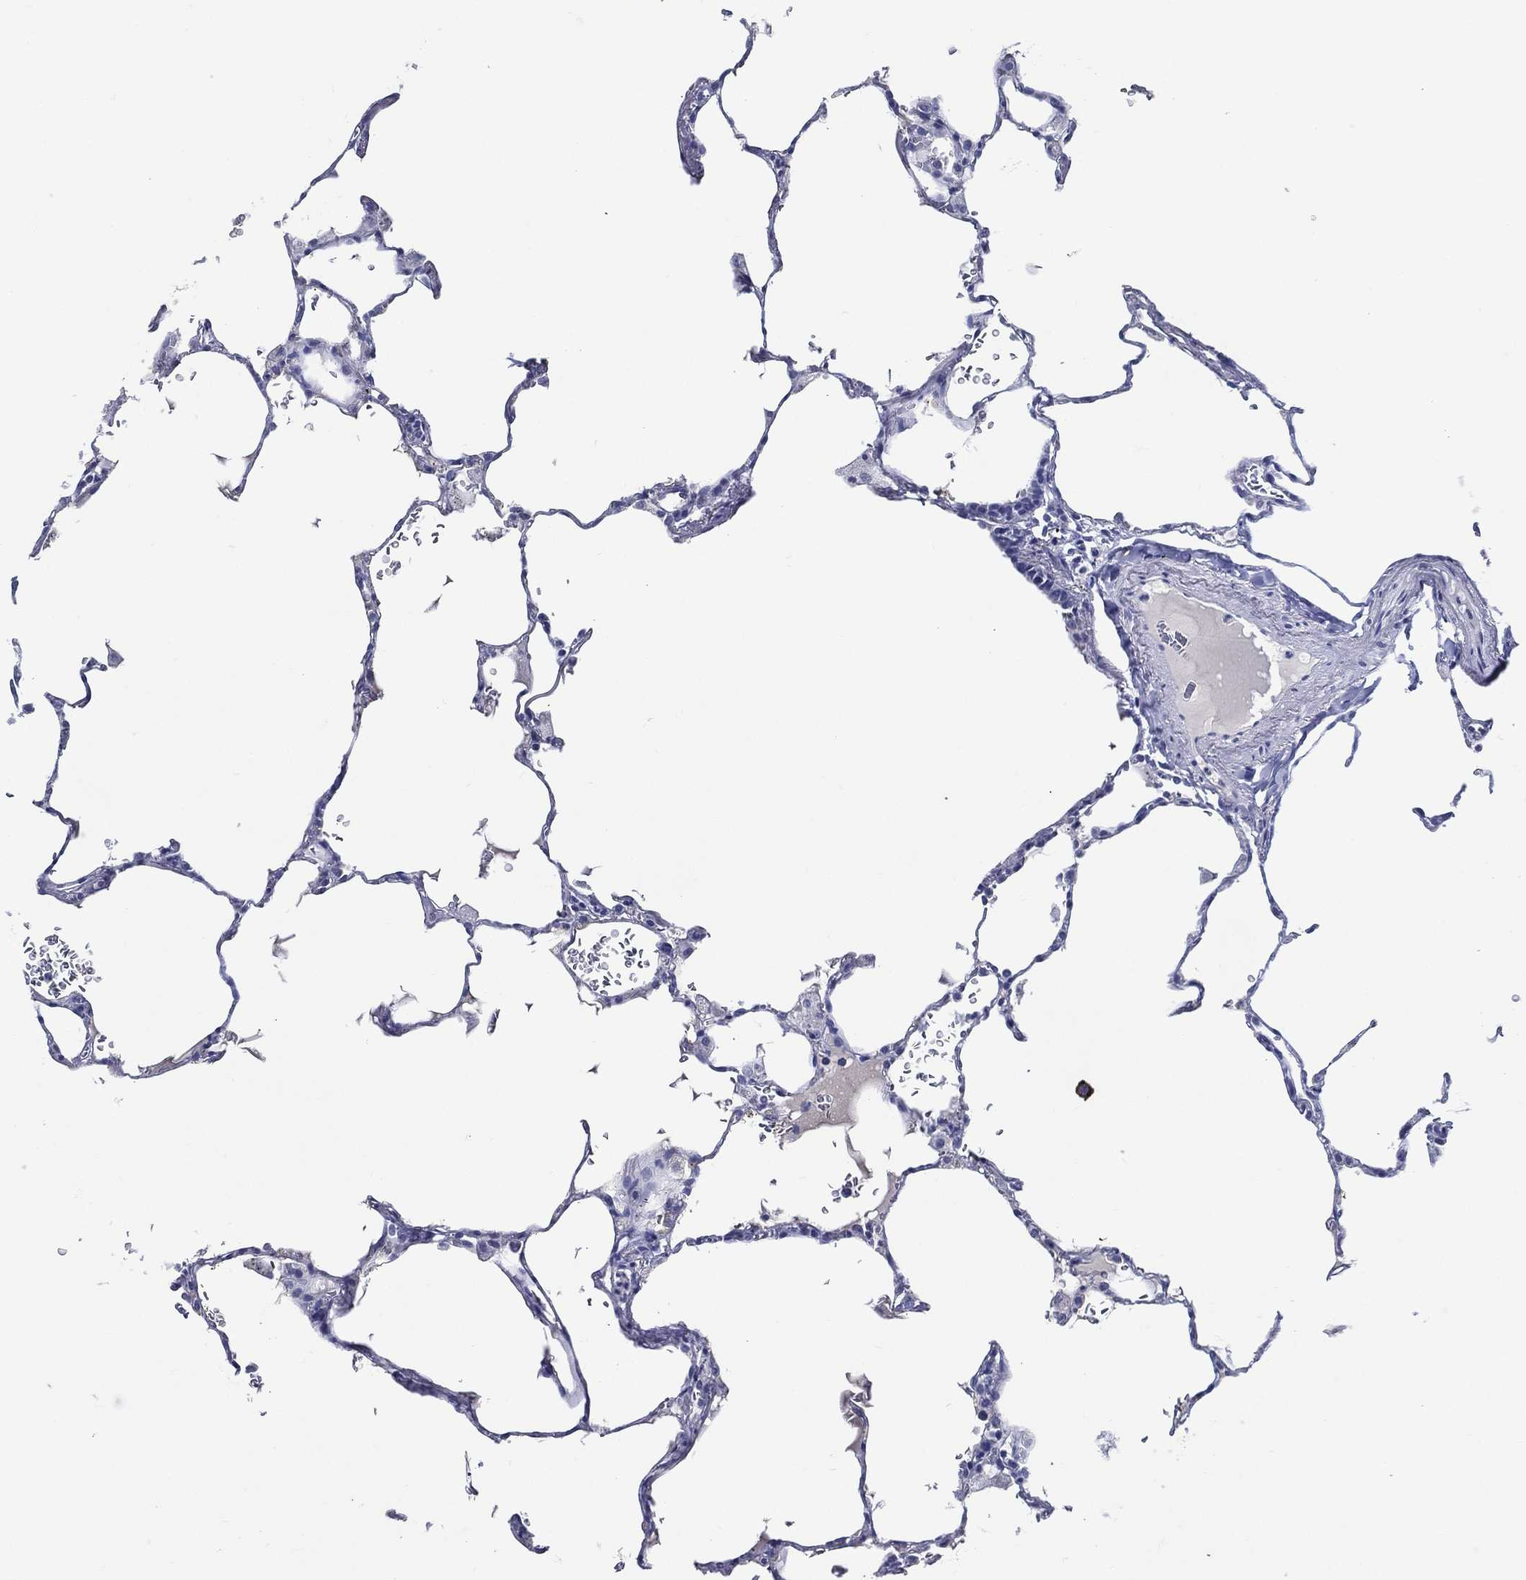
{"staining": {"intensity": "negative", "quantity": "none", "location": "none"}, "tissue": "lung", "cell_type": "Alveolar cells", "image_type": "normal", "snomed": [{"axis": "morphology", "description": "Normal tissue, NOS"}, {"axis": "morphology", "description": "Adenocarcinoma, metastatic, NOS"}, {"axis": "topography", "description": "Lung"}], "caption": "DAB (3,3'-diaminobenzidine) immunohistochemical staining of unremarkable lung reveals no significant positivity in alveolar cells. Brightfield microscopy of immunohistochemistry (IHC) stained with DAB (3,3'-diaminobenzidine) (brown) and hematoxylin (blue), captured at high magnification.", "gene": "ACE2", "patient": {"sex": "male", "age": 45}}